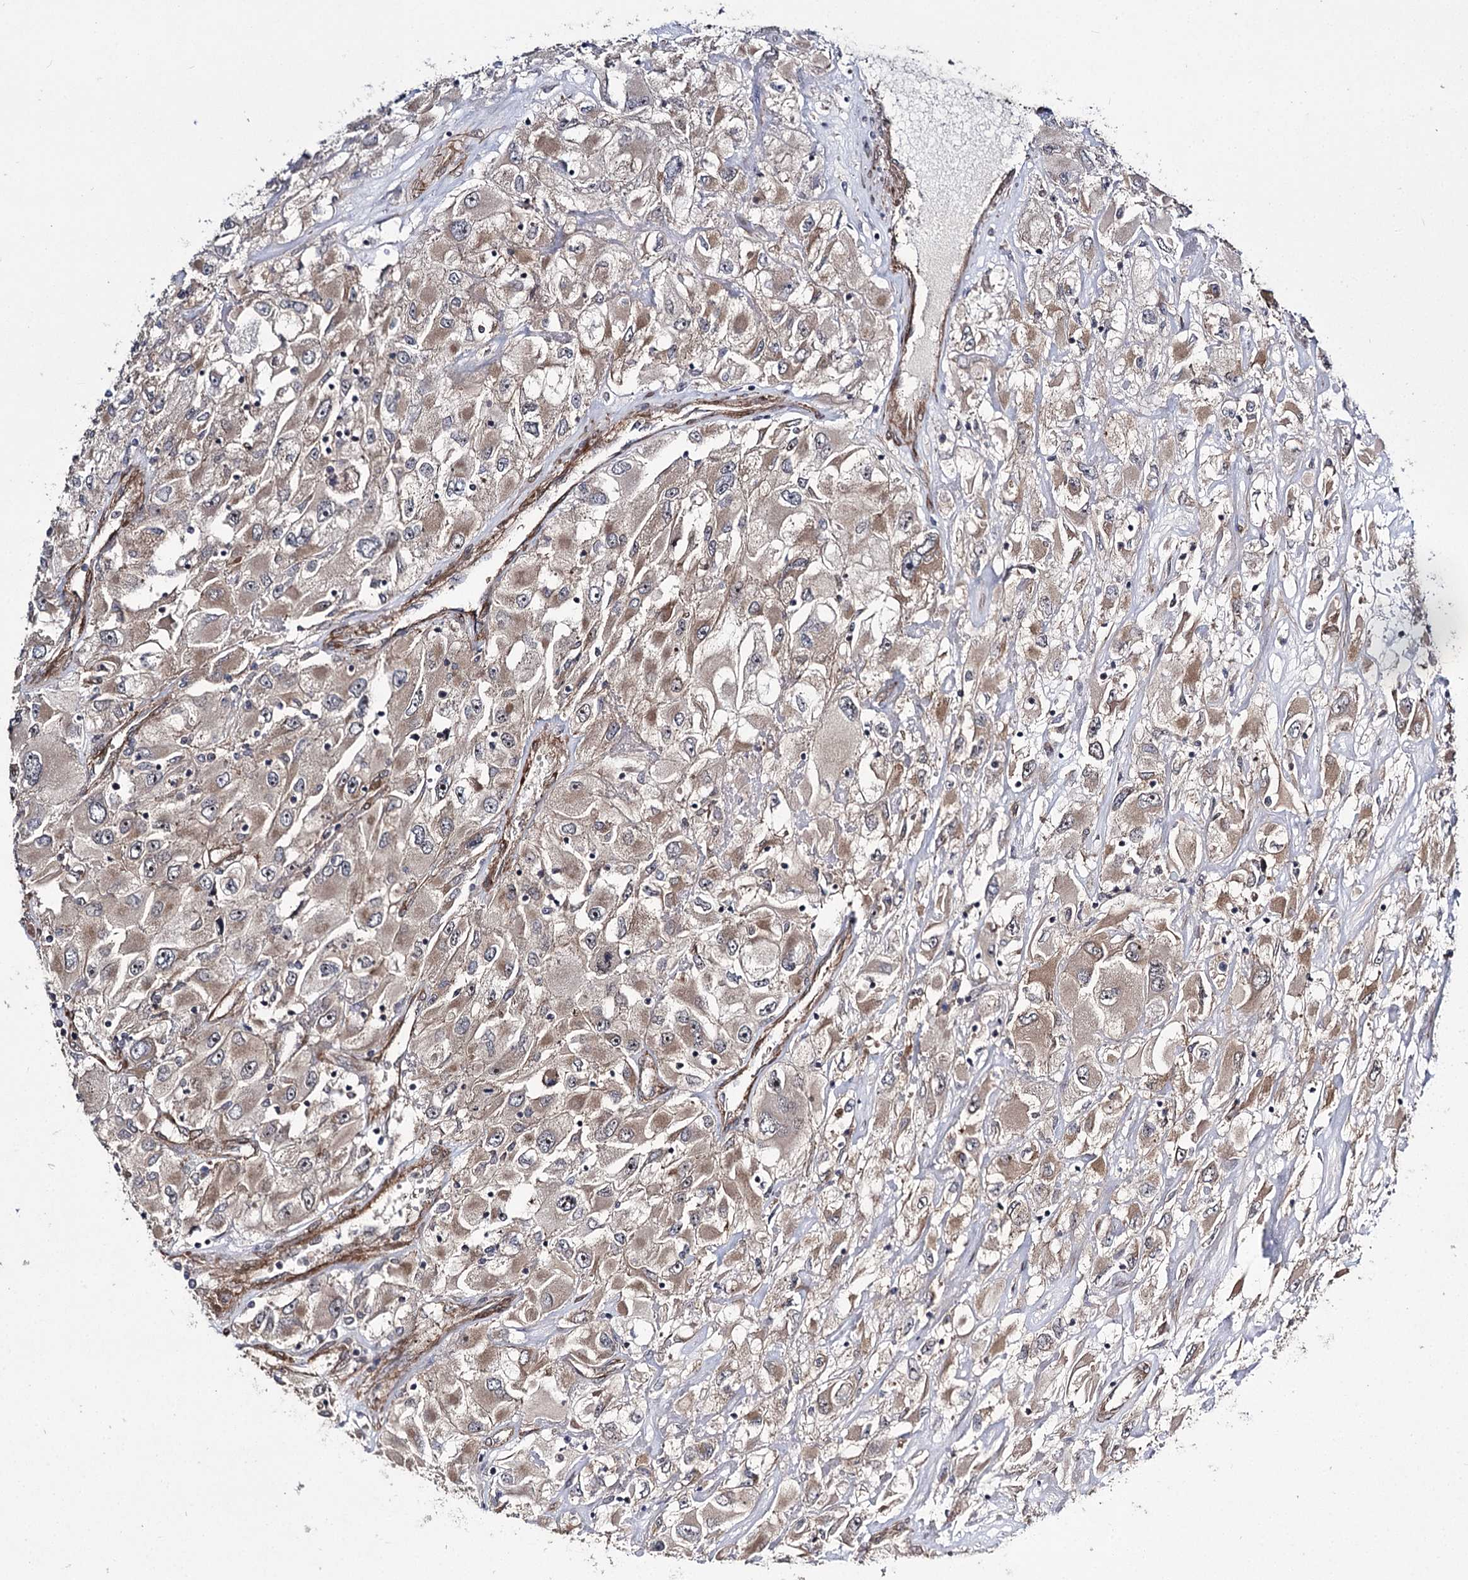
{"staining": {"intensity": "weak", "quantity": ">75%", "location": "cytoplasmic/membranous"}, "tissue": "renal cancer", "cell_type": "Tumor cells", "image_type": "cancer", "snomed": [{"axis": "morphology", "description": "Adenocarcinoma, NOS"}, {"axis": "topography", "description": "Kidney"}], "caption": "Renal cancer (adenocarcinoma) was stained to show a protein in brown. There is low levels of weak cytoplasmic/membranous staining in approximately >75% of tumor cells. Ihc stains the protein in brown and the nuclei are stained blue.", "gene": "MYO1C", "patient": {"sex": "female", "age": 52}}